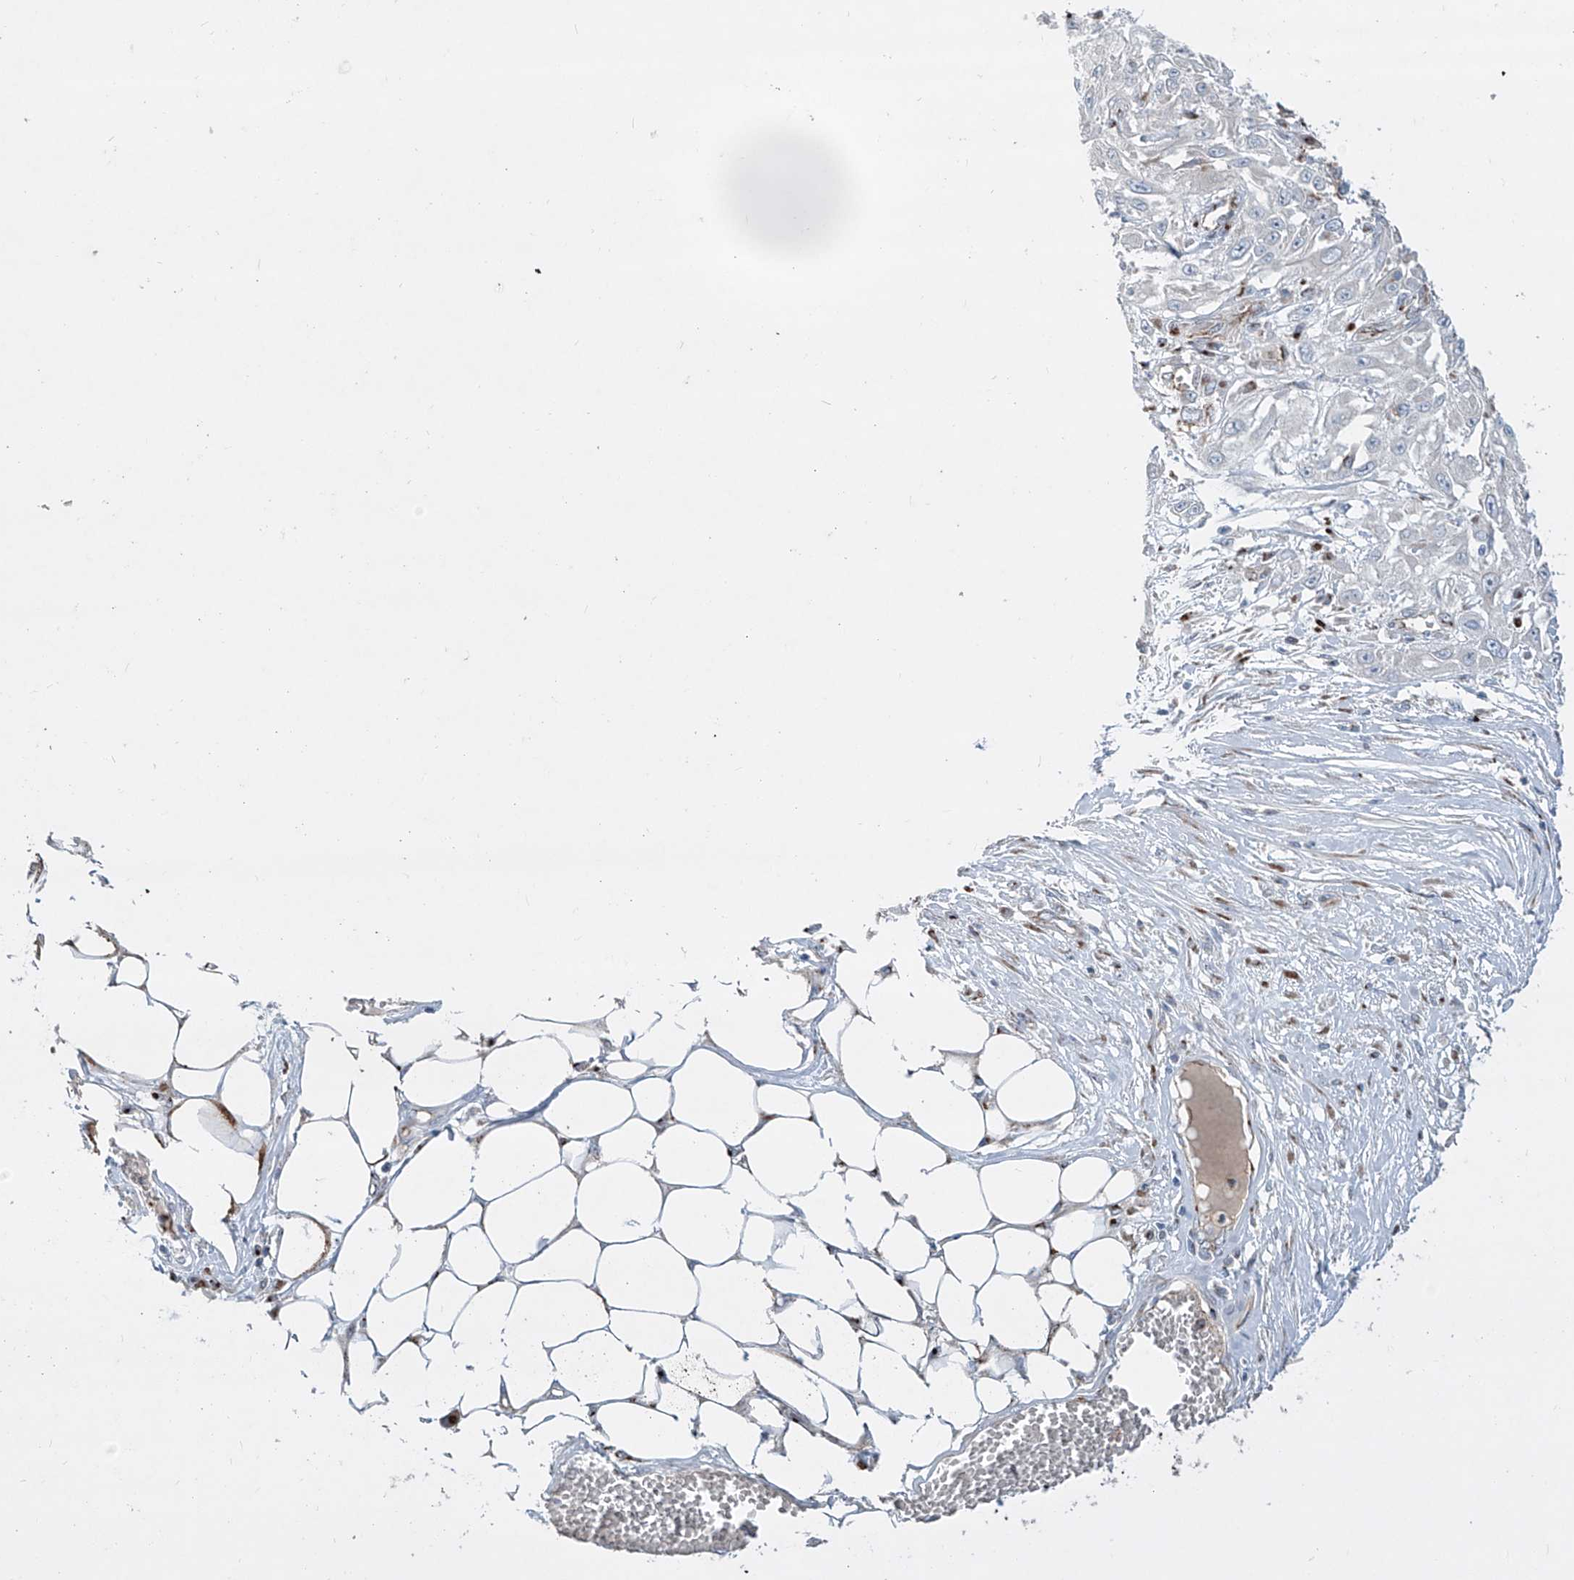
{"staining": {"intensity": "negative", "quantity": "none", "location": "none"}, "tissue": "skin cancer", "cell_type": "Tumor cells", "image_type": "cancer", "snomed": [{"axis": "morphology", "description": "Squamous cell carcinoma, NOS"}, {"axis": "morphology", "description": "Squamous cell carcinoma, metastatic, NOS"}, {"axis": "topography", "description": "Skin"}, {"axis": "topography", "description": "Lymph node"}], "caption": "Skin cancer was stained to show a protein in brown. There is no significant positivity in tumor cells. The staining is performed using DAB (3,3'-diaminobenzidine) brown chromogen with nuclei counter-stained in using hematoxylin.", "gene": "CDH5", "patient": {"sex": "male", "age": 75}}